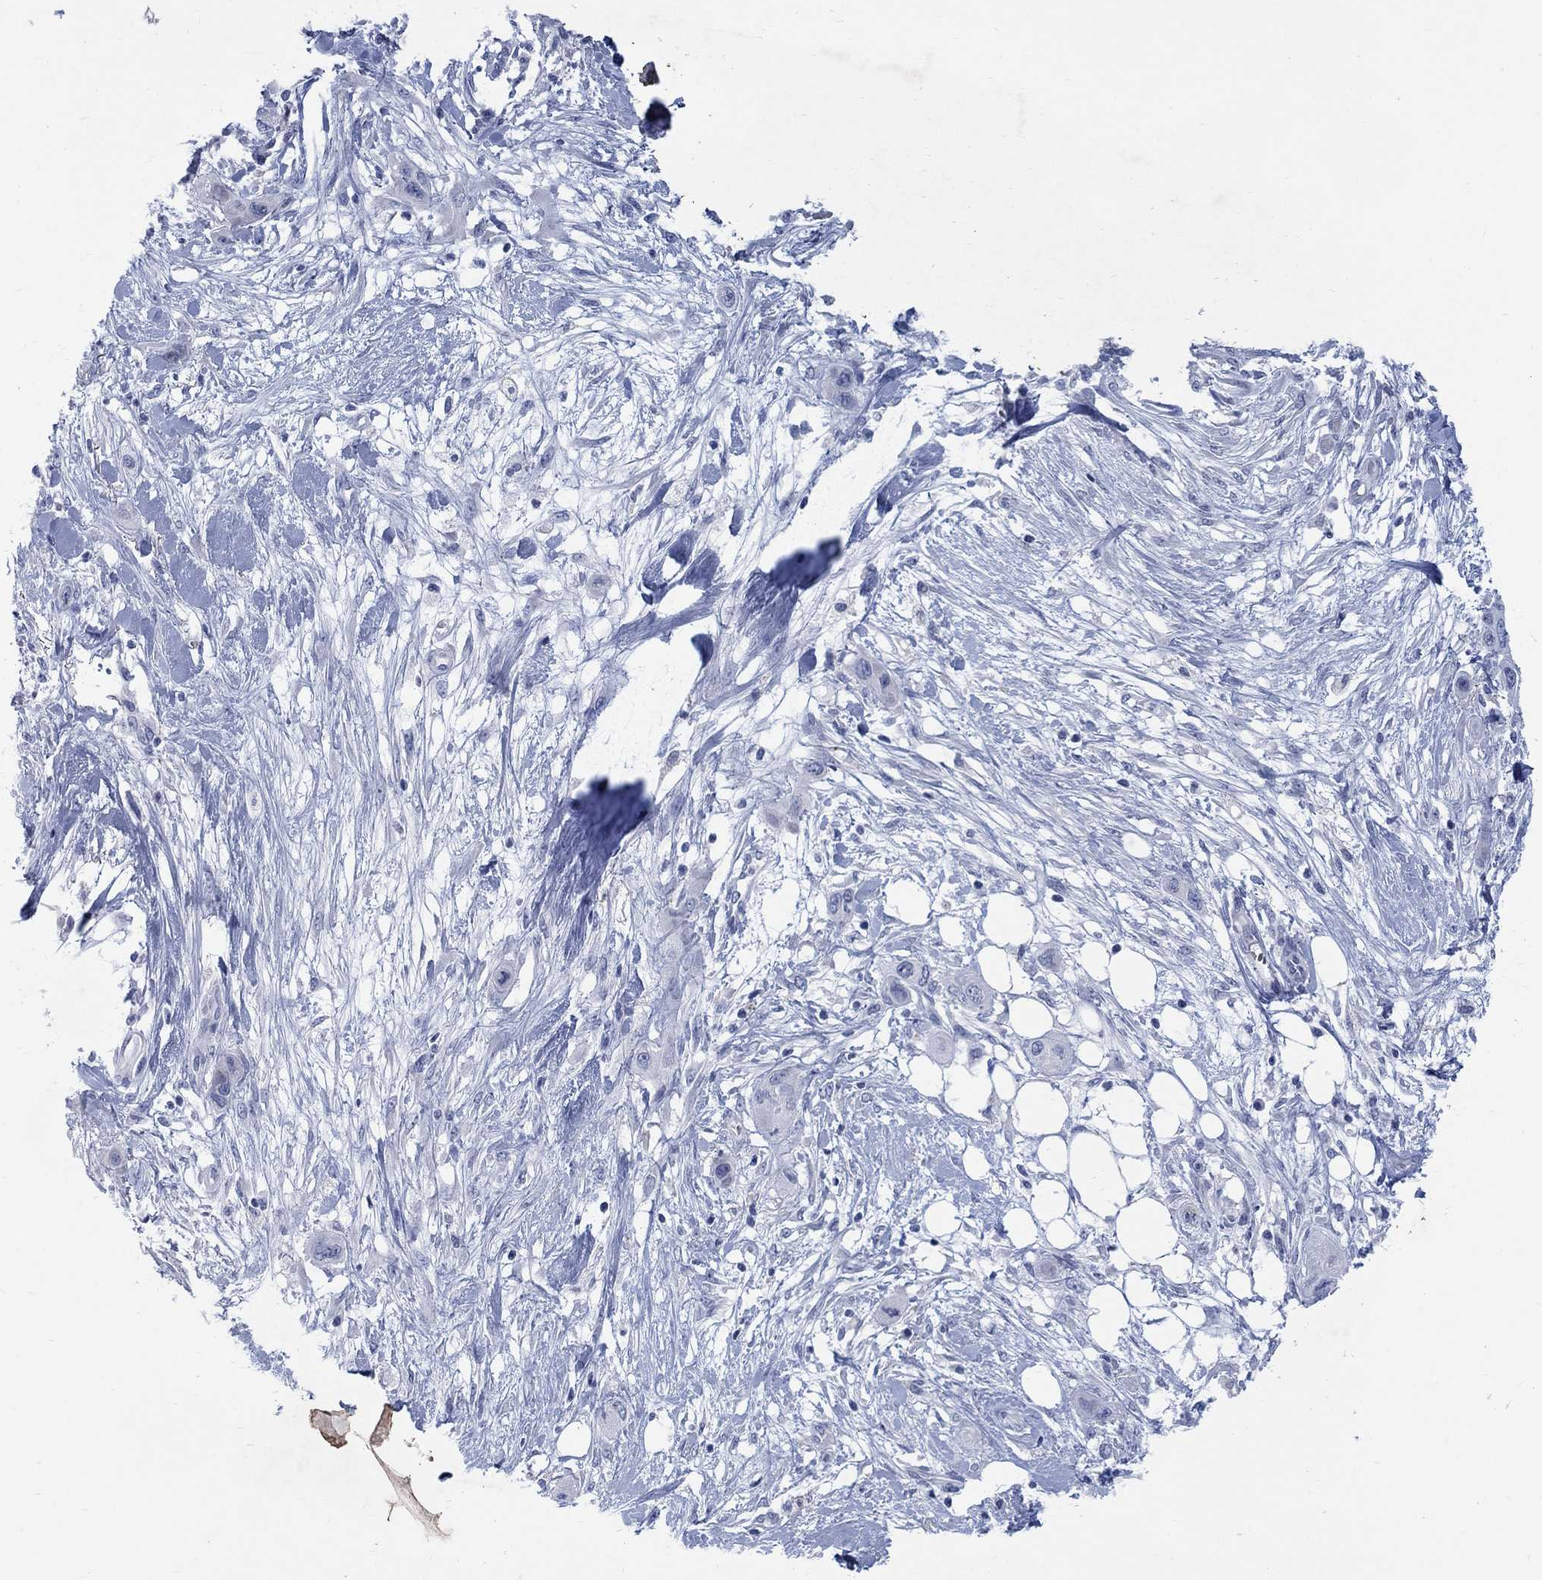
{"staining": {"intensity": "negative", "quantity": "none", "location": "none"}, "tissue": "skin cancer", "cell_type": "Tumor cells", "image_type": "cancer", "snomed": [{"axis": "morphology", "description": "Squamous cell carcinoma, NOS"}, {"axis": "topography", "description": "Skin"}], "caption": "Immunohistochemistry micrograph of neoplastic tissue: human squamous cell carcinoma (skin) stained with DAB exhibits no significant protein positivity in tumor cells.", "gene": "RFTN2", "patient": {"sex": "male", "age": 79}}